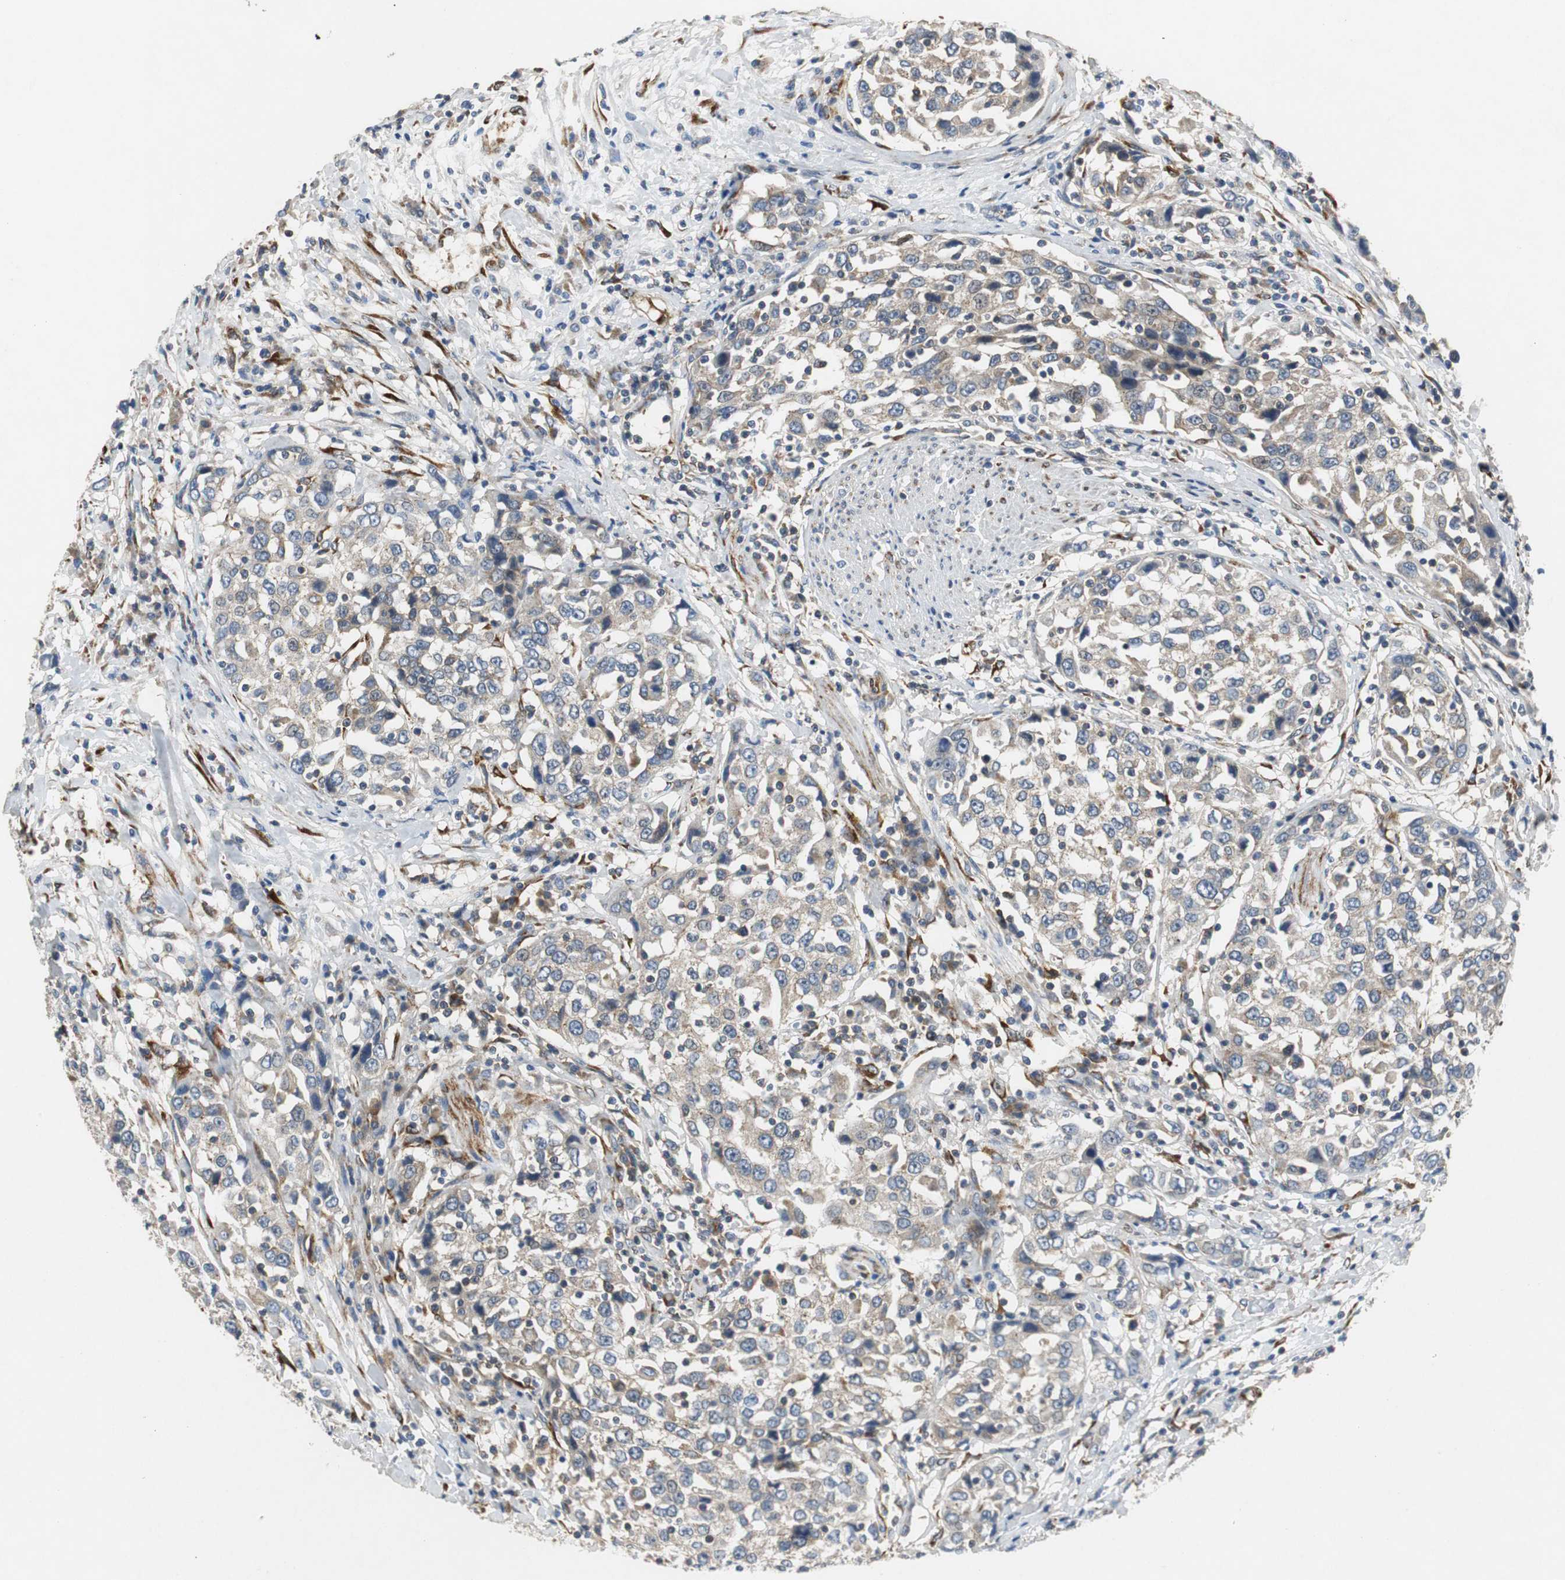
{"staining": {"intensity": "weak", "quantity": ">75%", "location": "cytoplasmic/membranous"}, "tissue": "urothelial cancer", "cell_type": "Tumor cells", "image_type": "cancer", "snomed": [{"axis": "morphology", "description": "Urothelial carcinoma, High grade"}, {"axis": "topography", "description": "Urinary bladder"}], "caption": "Protein expression by immunohistochemistry (IHC) displays weak cytoplasmic/membranous staining in about >75% of tumor cells in urothelial carcinoma (high-grade).", "gene": "ISCU", "patient": {"sex": "female", "age": 80}}